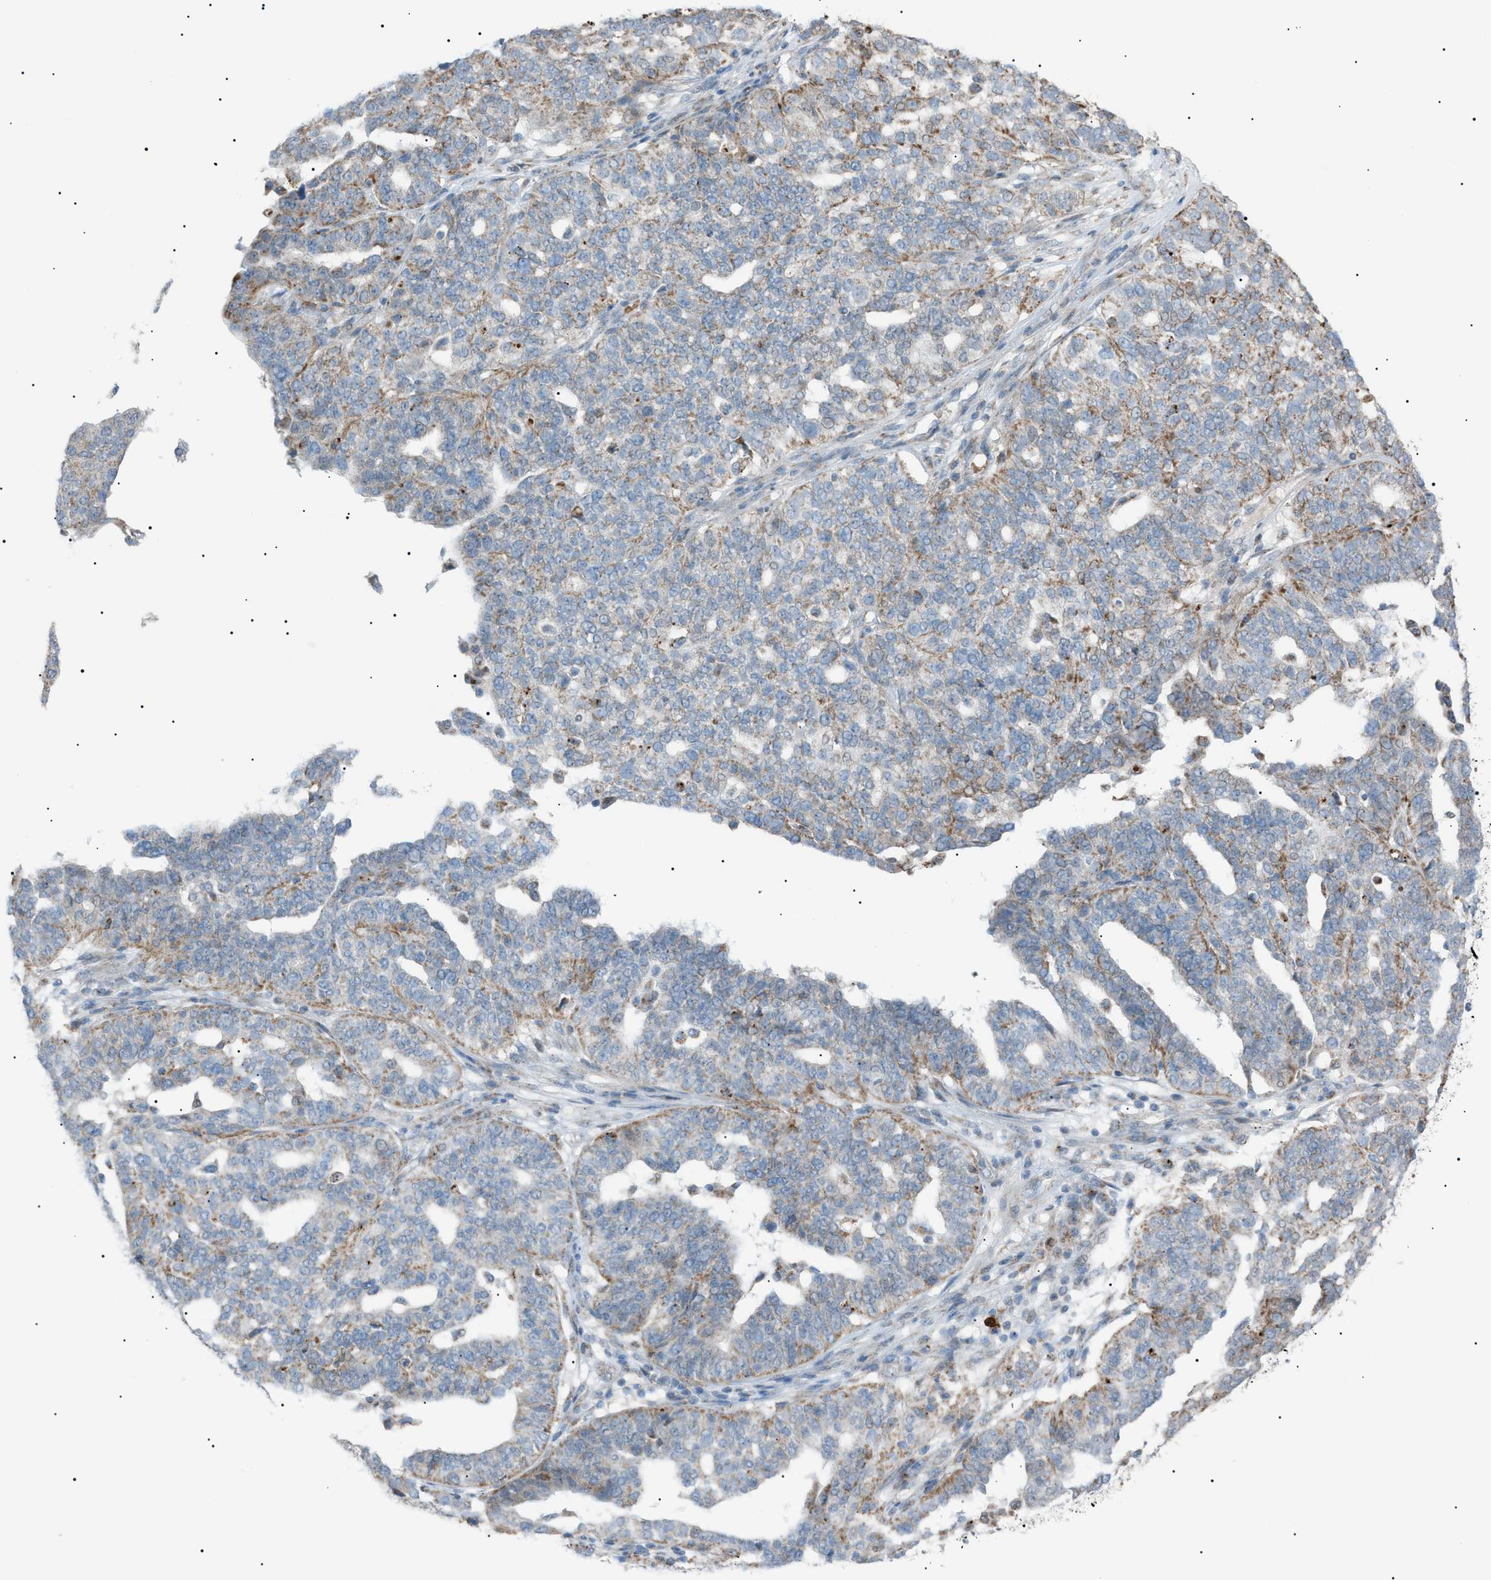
{"staining": {"intensity": "moderate", "quantity": "<25%", "location": "cytoplasmic/membranous"}, "tissue": "ovarian cancer", "cell_type": "Tumor cells", "image_type": "cancer", "snomed": [{"axis": "morphology", "description": "Cystadenocarcinoma, serous, NOS"}, {"axis": "topography", "description": "Ovary"}], "caption": "High-power microscopy captured an immunohistochemistry (IHC) micrograph of ovarian cancer (serous cystadenocarcinoma), revealing moderate cytoplasmic/membranous expression in about <25% of tumor cells.", "gene": "ZNF516", "patient": {"sex": "female", "age": 59}}